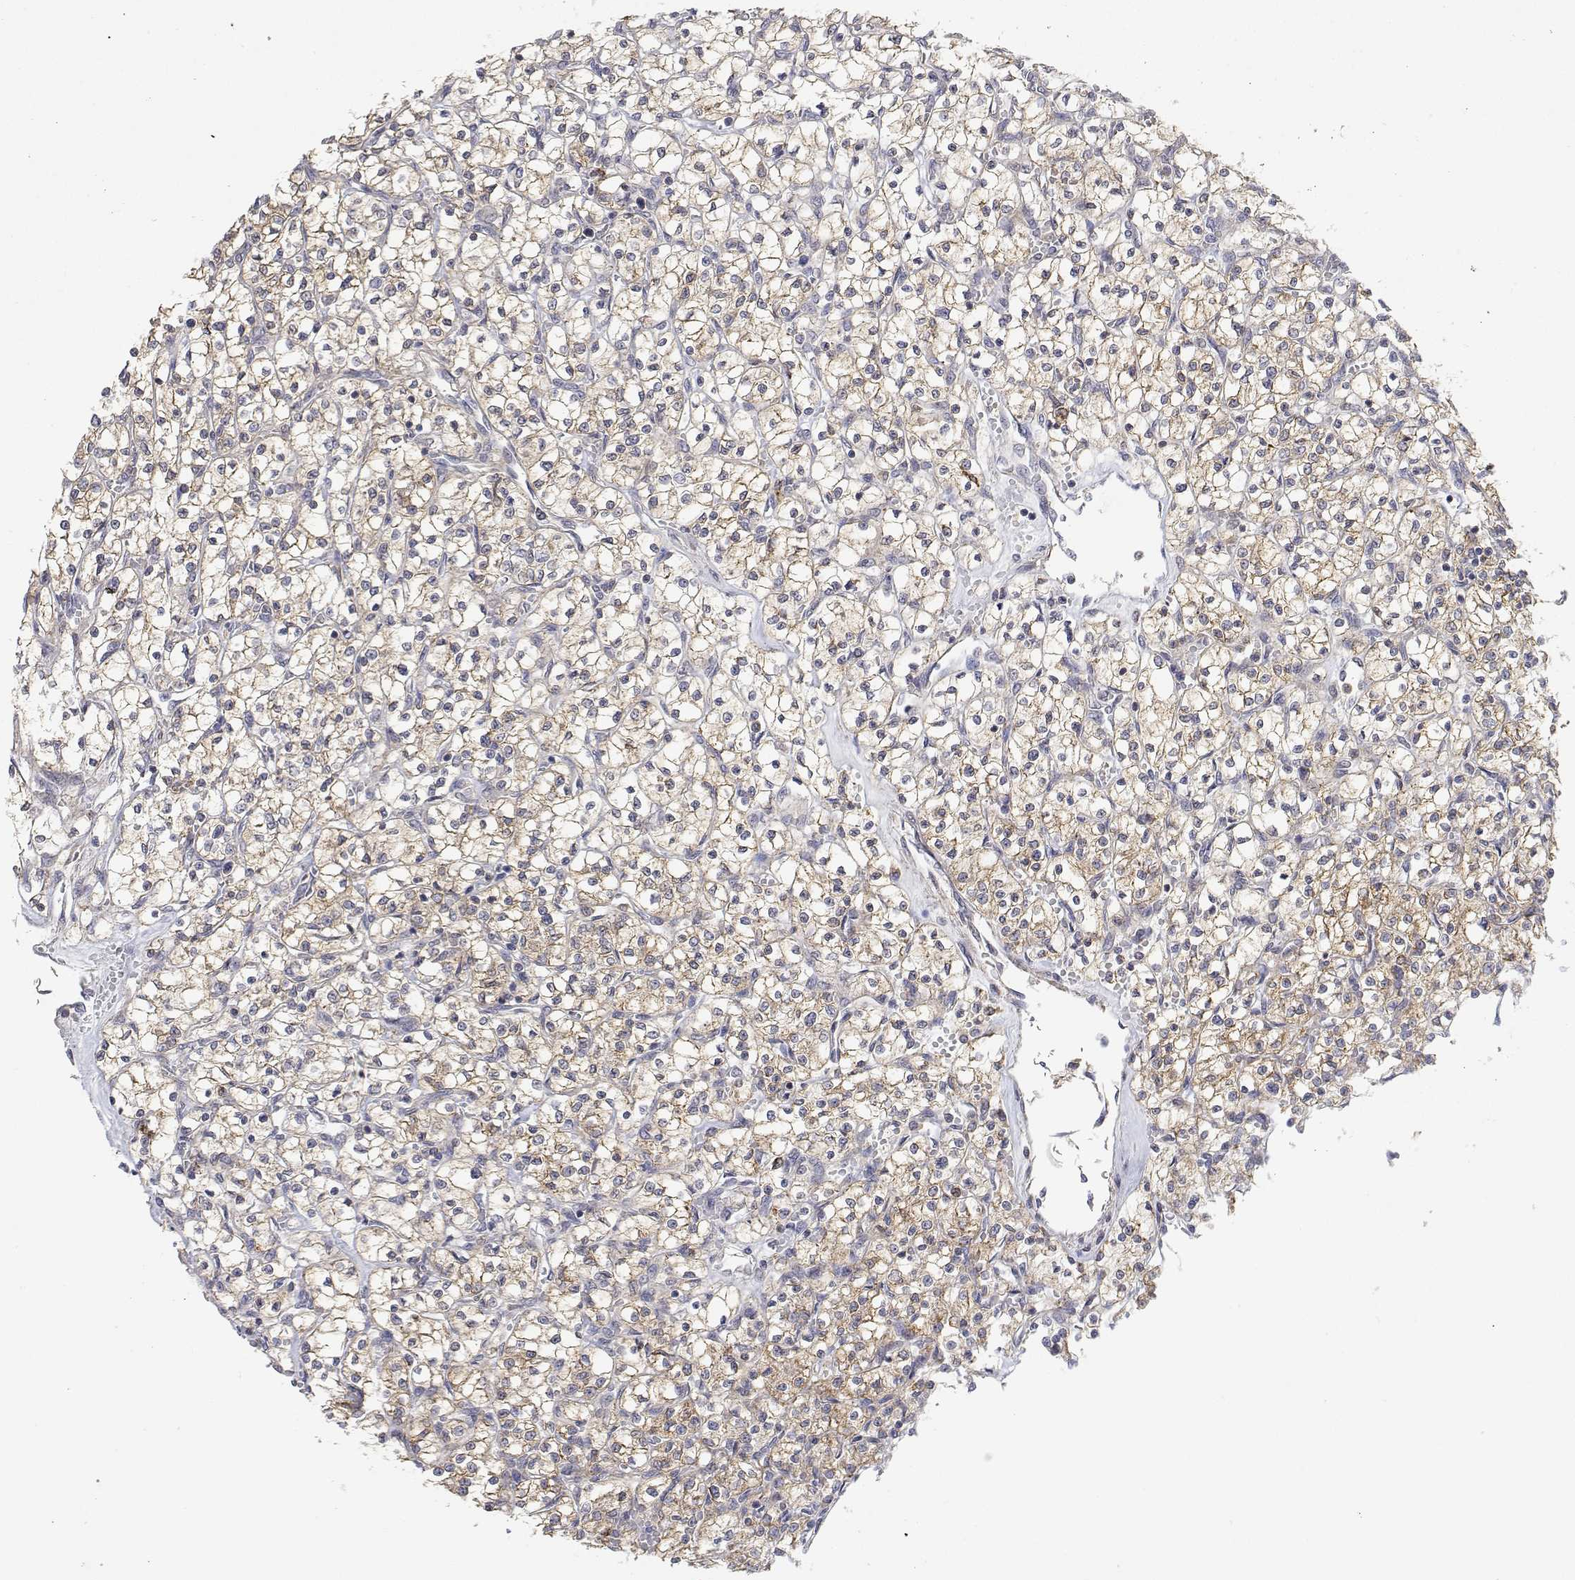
{"staining": {"intensity": "weak", "quantity": ">75%", "location": "cytoplasmic/membranous"}, "tissue": "renal cancer", "cell_type": "Tumor cells", "image_type": "cancer", "snomed": [{"axis": "morphology", "description": "Adenocarcinoma, NOS"}, {"axis": "topography", "description": "Kidney"}], "caption": "IHC of renal adenocarcinoma demonstrates low levels of weak cytoplasmic/membranous expression in approximately >75% of tumor cells.", "gene": "LONRF3", "patient": {"sex": "female", "age": 64}}